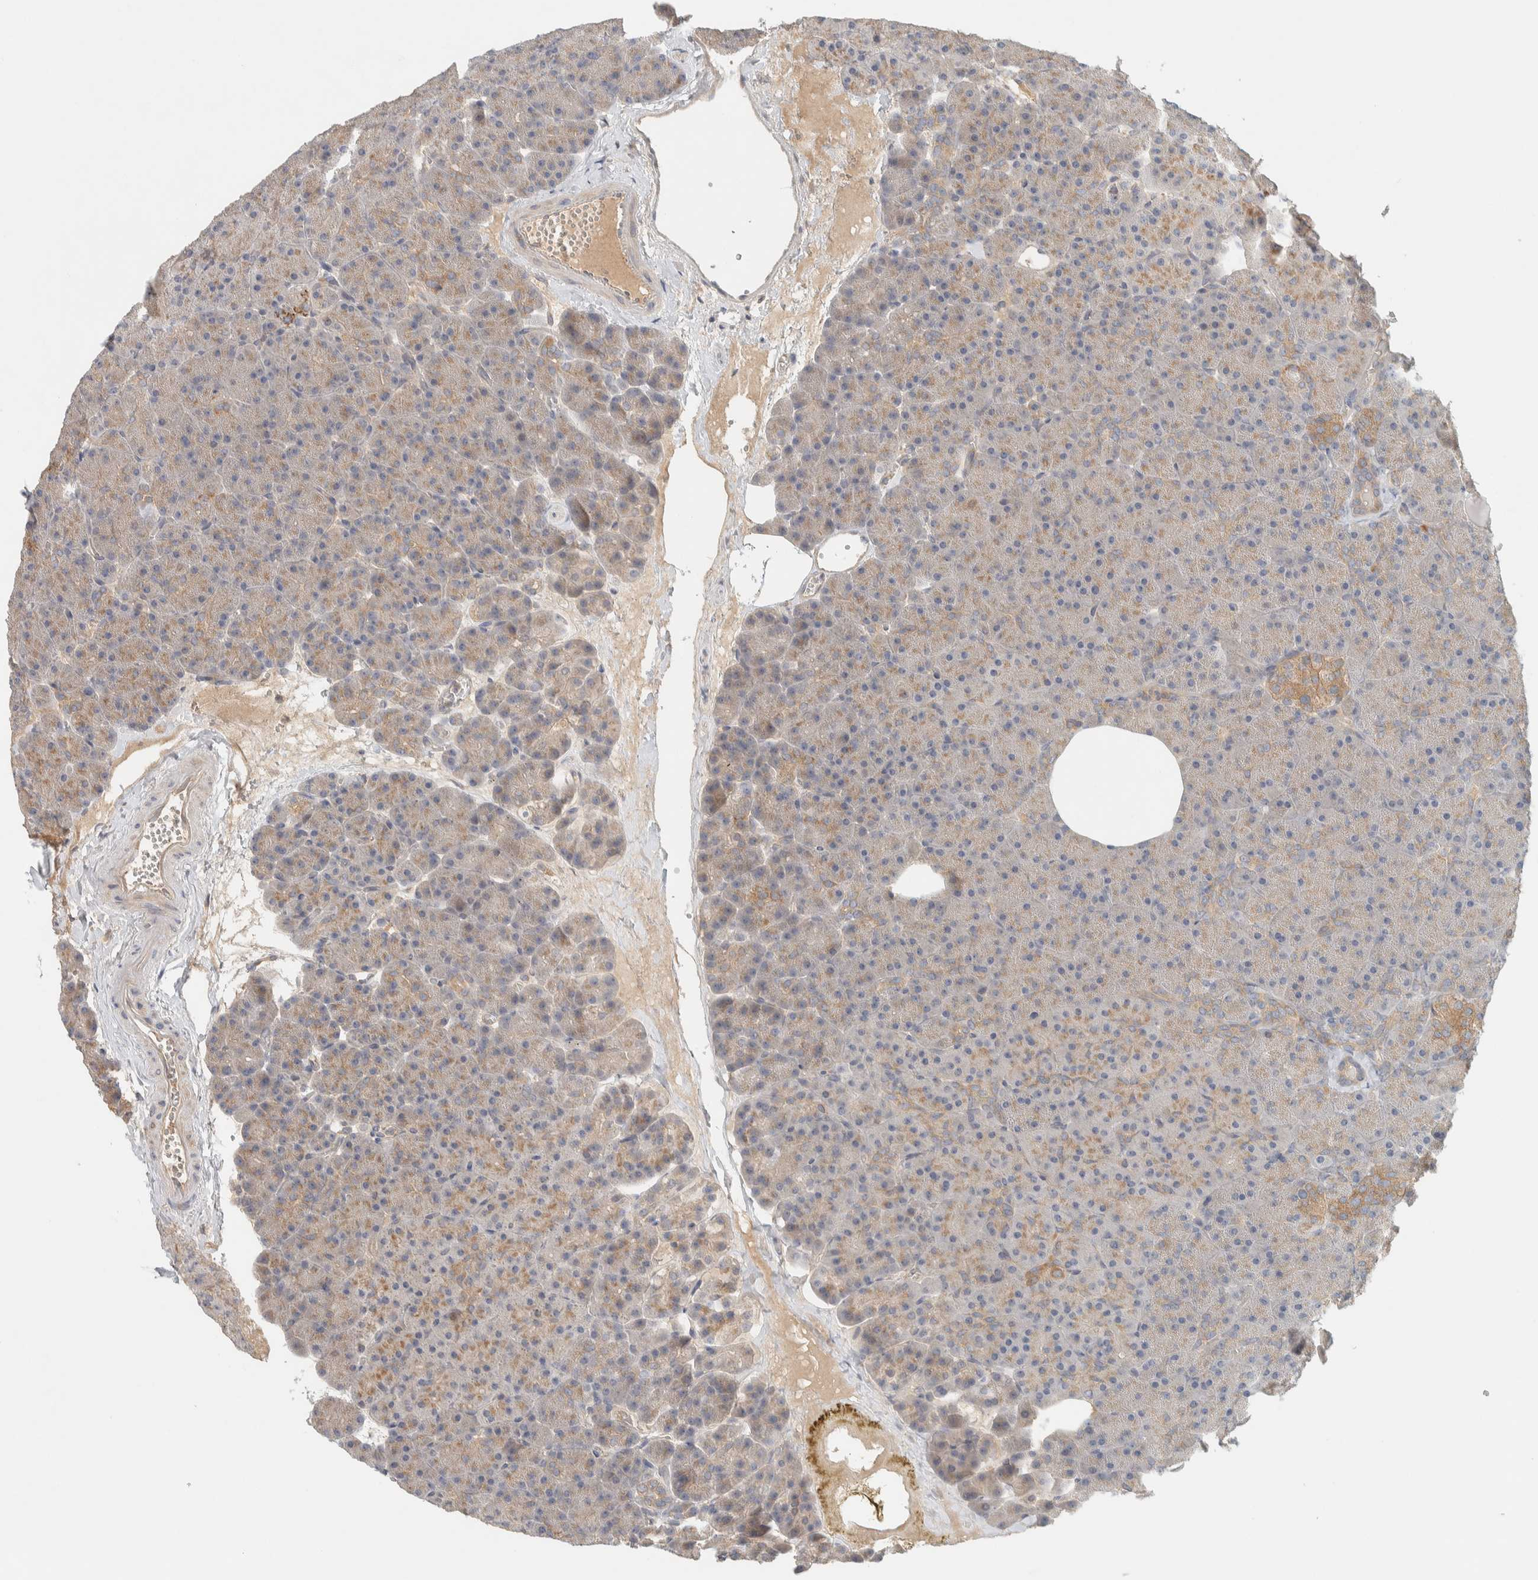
{"staining": {"intensity": "weak", "quantity": "25%-75%", "location": "cytoplasmic/membranous"}, "tissue": "pancreas", "cell_type": "Exocrine glandular cells", "image_type": "normal", "snomed": [{"axis": "morphology", "description": "Normal tissue, NOS"}, {"axis": "morphology", "description": "Carcinoid, malignant, NOS"}, {"axis": "topography", "description": "Pancreas"}], "caption": "Protein staining exhibits weak cytoplasmic/membranous staining in approximately 25%-75% of exocrine glandular cells in normal pancreas.", "gene": "FAM167A", "patient": {"sex": "female", "age": 35}}